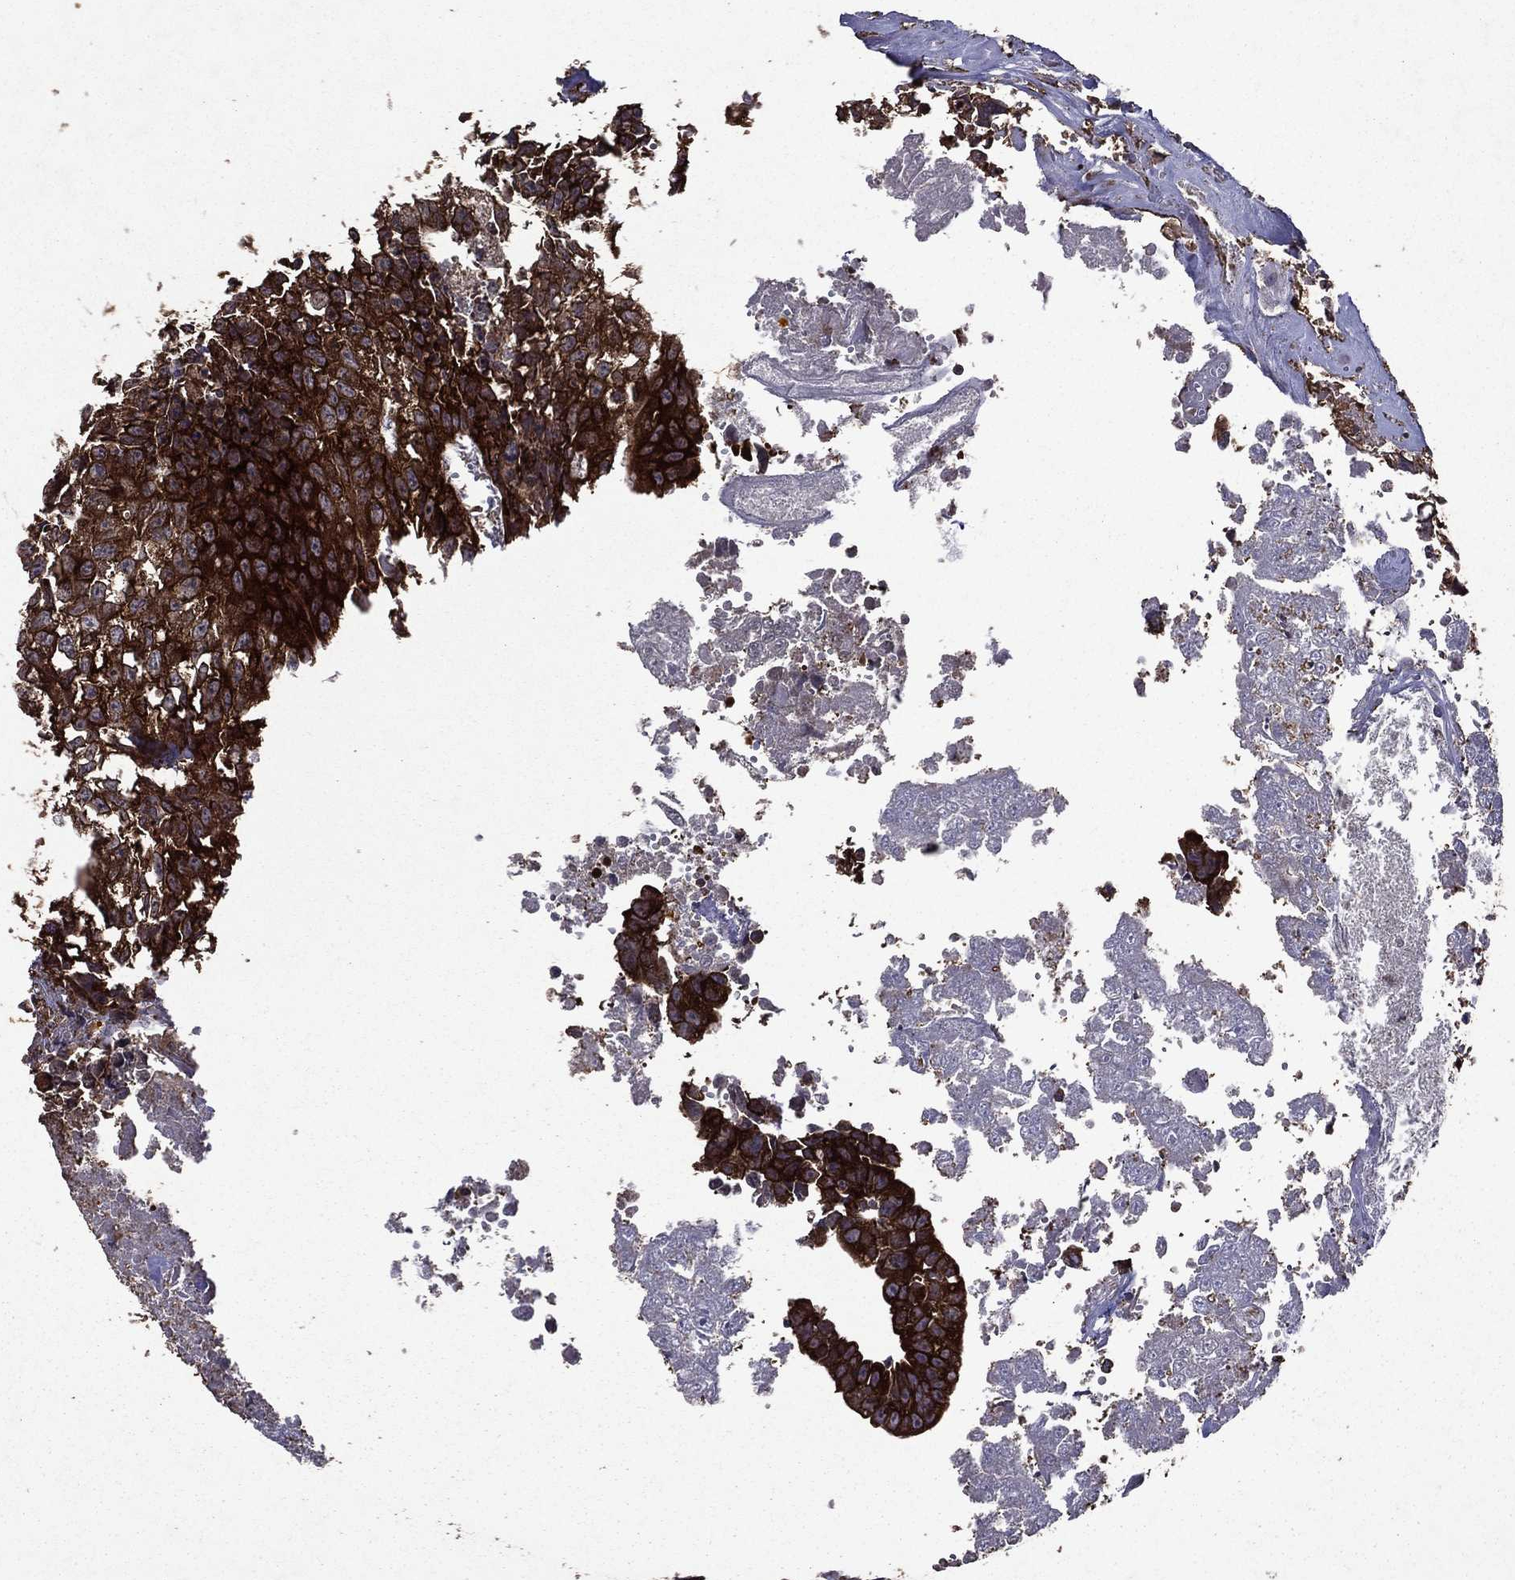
{"staining": {"intensity": "strong", "quantity": ">75%", "location": "cytoplasmic/membranous"}, "tissue": "testis cancer", "cell_type": "Tumor cells", "image_type": "cancer", "snomed": [{"axis": "morphology", "description": "Carcinoma, Embryonal, NOS"}, {"axis": "morphology", "description": "Teratoma, malignant, NOS"}, {"axis": "topography", "description": "Testis"}], "caption": "Immunohistochemistry of human testis cancer (teratoma (malignant)) demonstrates high levels of strong cytoplasmic/membranous positivity in approximately >75% of tumor cells.", "gene": "EIF2B4", "patient": {"sex": "male", "age": 24}}